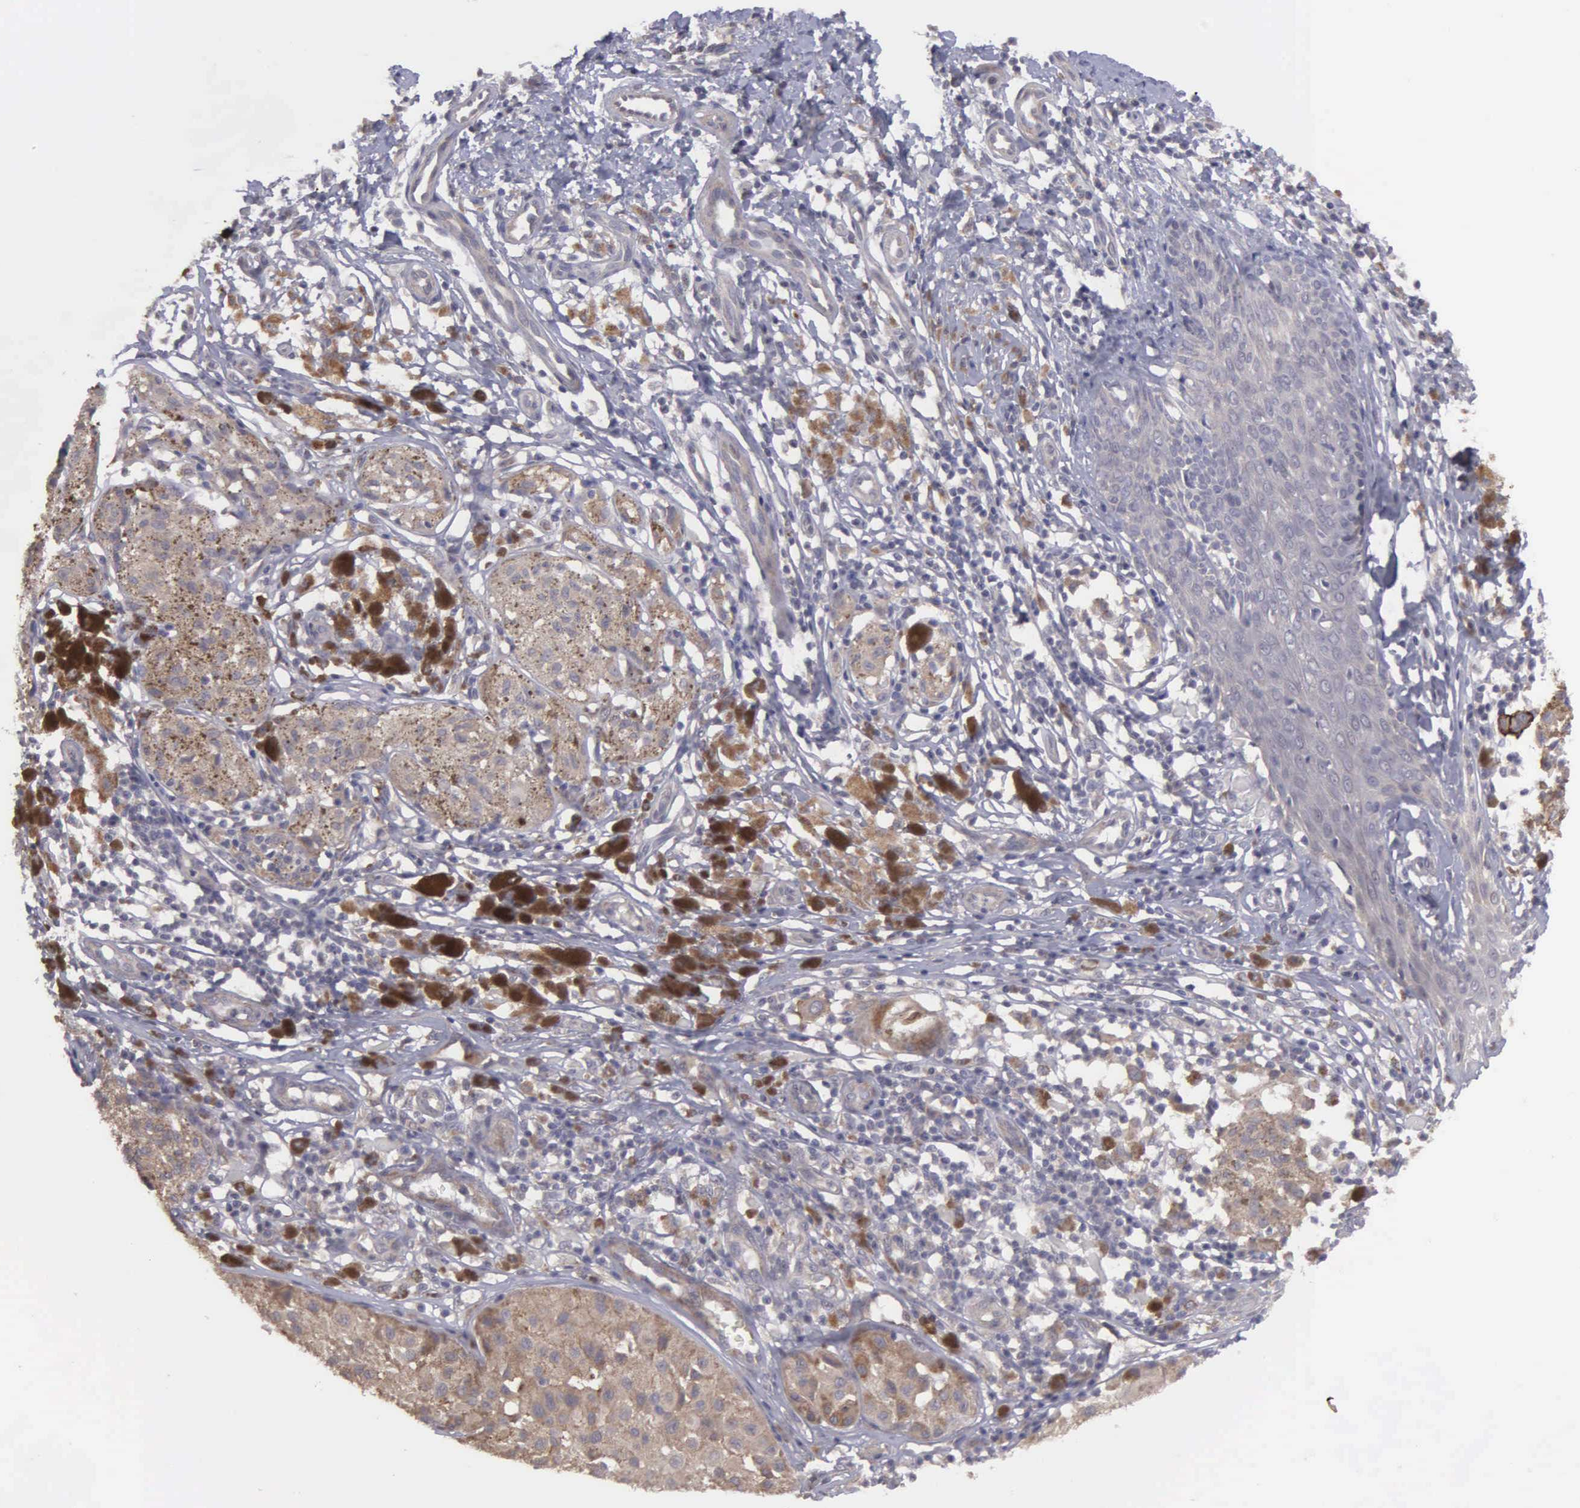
{"staining": {"intensity": "moderate", "quantity": ">75%", "location": "cytoplasmic/membranous"}, "tissue": "melanoma", "cell_type": "Tumor cells", "image_type": "cancer", "snomed": [{"axis": "morphology", "description": "Malignant melanoma, NOS"}, {"axis": "topography", "description": "Skin"}], "caption": "Melanoma was stained to show a protein in brown. There is medium levels of moderate cytoplasmic/membranous expression in about >75% of tumor cells. Using DAB (brown) and hematoxylin (blue) stains, captured at high magnification using brightfield microscopy.", "gene": "RTL10", "patient": {"sex": "male", "age": 36}}